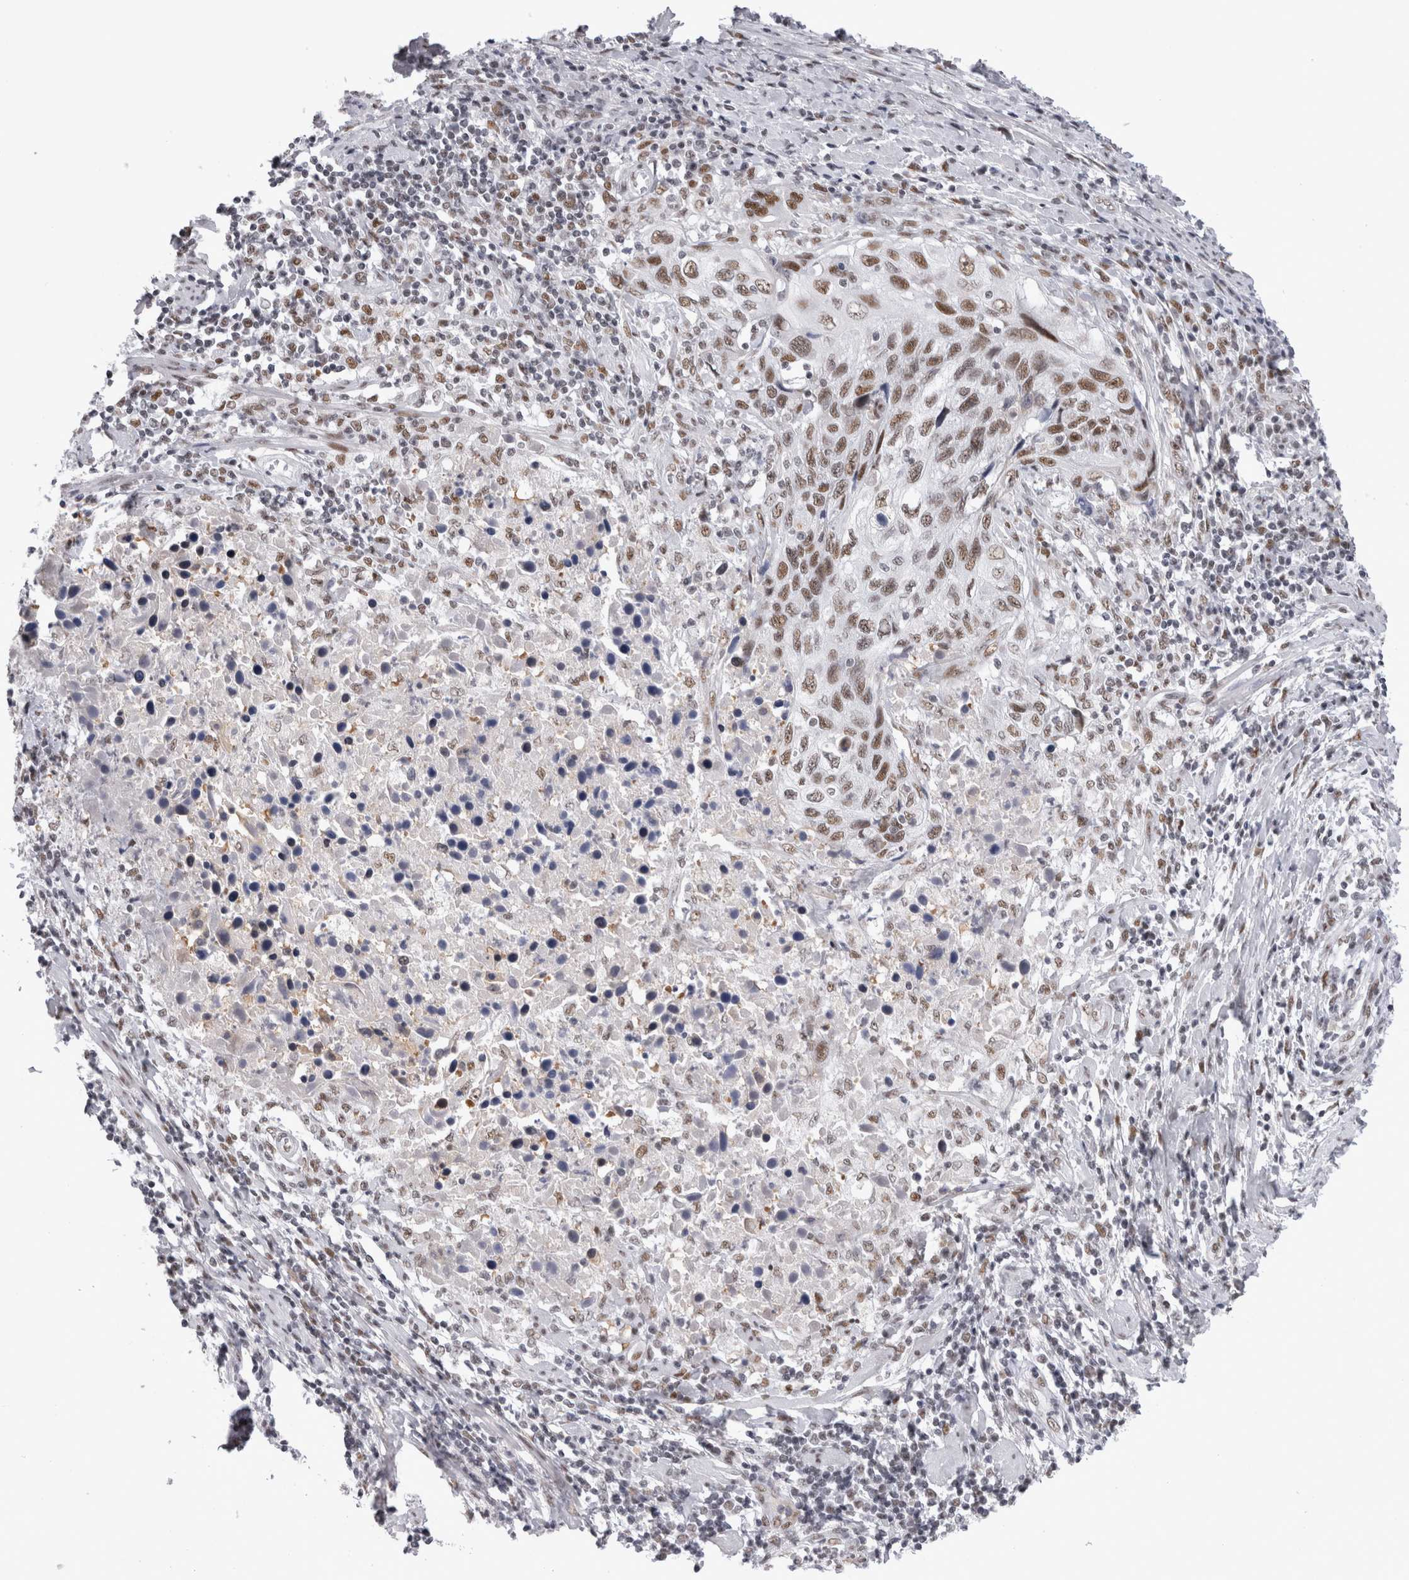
{"staining": {"intensity": "moderate", "quantity": ">75%", "location": "nuclear"}, "tissue": "cervical cancer", "cell_type": "Tumor cells", "image_type": "cancer", "snomed": [{"axis": "morphology", "description": "Squamous cell carcinoma, NOS"}, {"axis": "topography", "description": "Cervix"}], "caption": "Cervical cancer (squamous cell carcinoma) stained with a protein marker displays moderate staining in tumor cells.", "gene": "API5", "patient": {"sex": "female", "age": 53}}